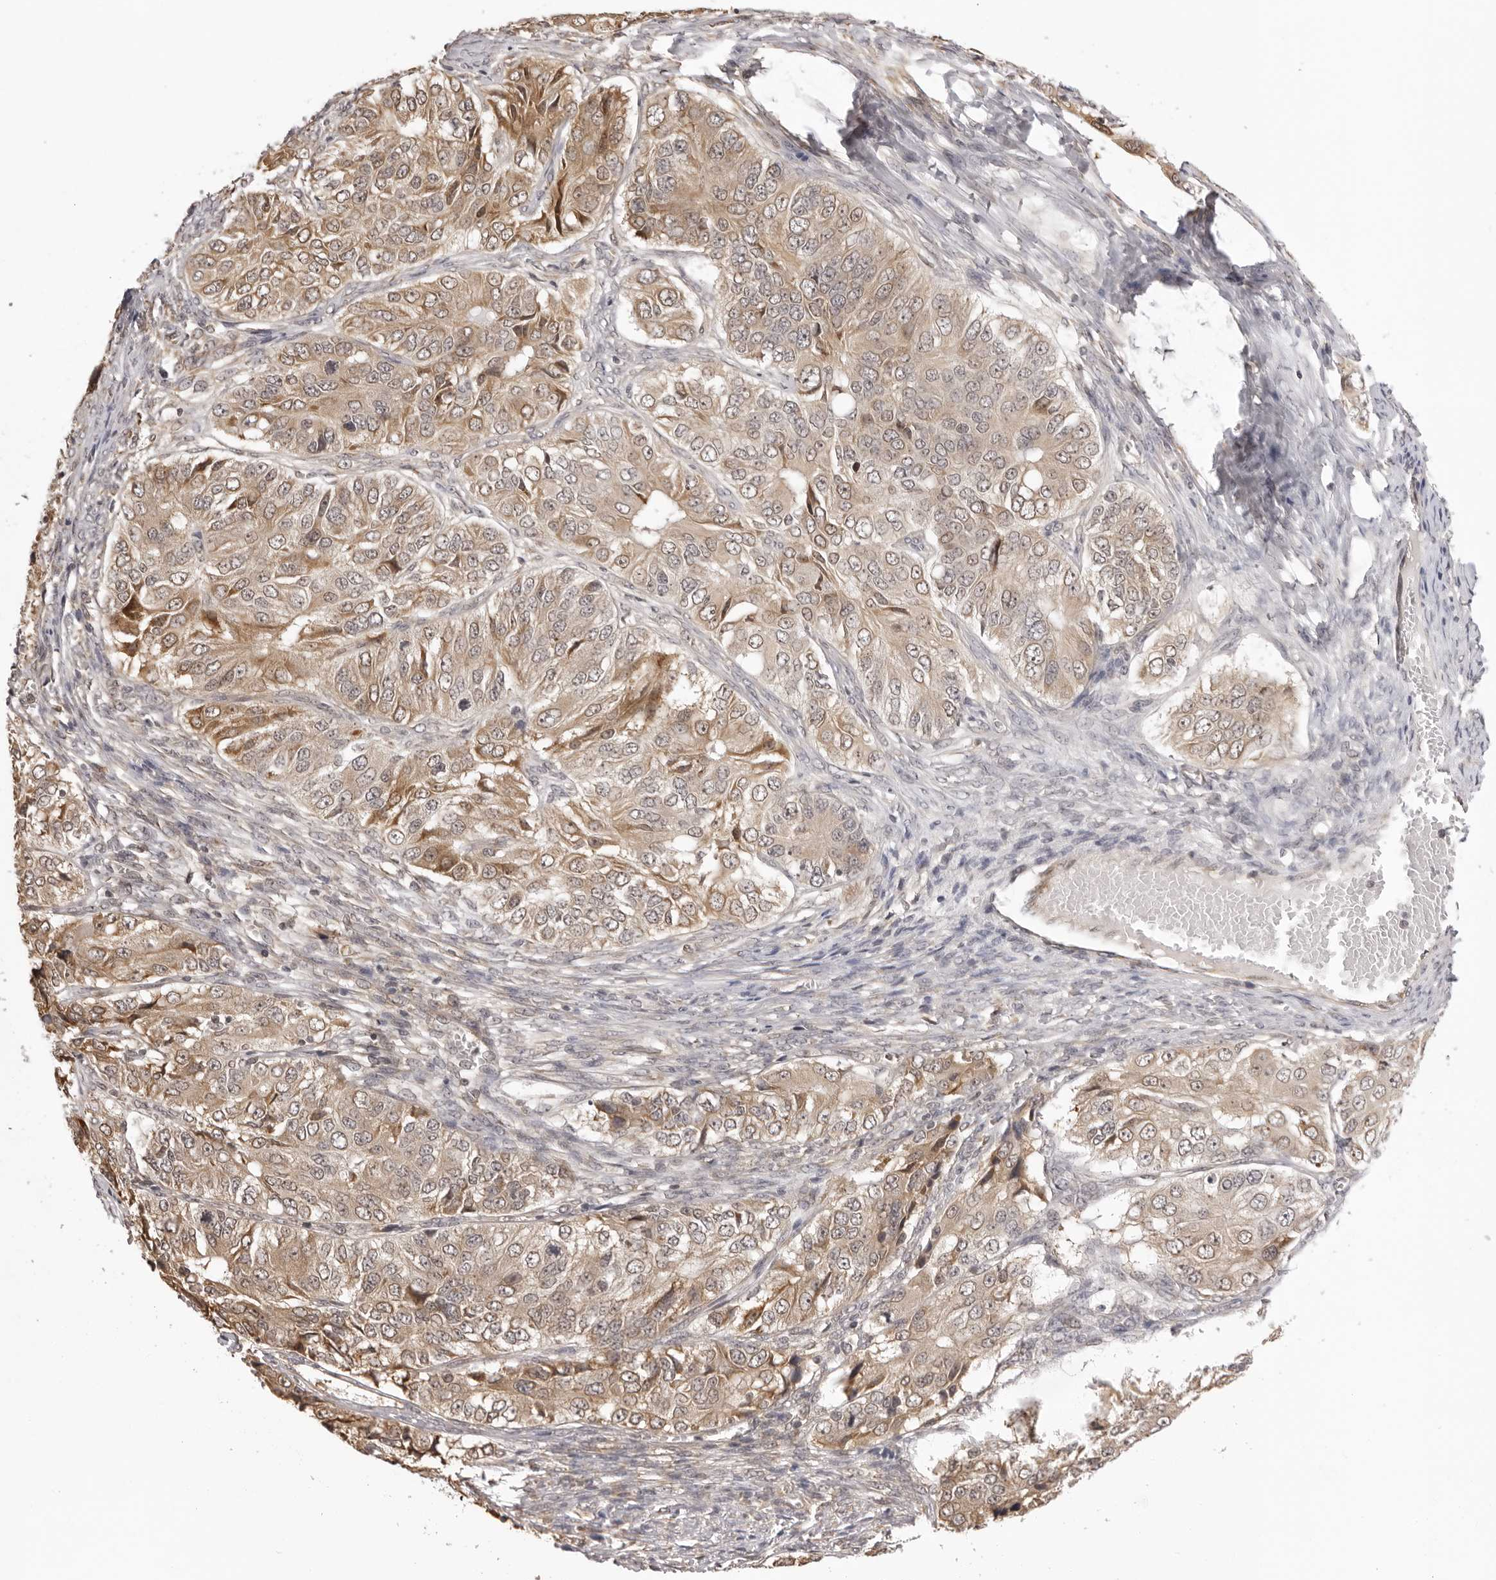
{"staining": {"intensity": "weak", "quantity": ">75%", "location": "cytoplasmic/membranous,nuclear"}, "tissue": "ovarian cancer", "cell_type": "Tumor cells", "image_type": "cancer", "snomed": [{"axis": "morphology", "description": "Carcinoma, endometroid"}, {"axis": "topography", "description": "Ovary"}], "caption": "Protein expression analysis of human ovarian endometroid carcinoma reveals weak cytoplasmic/membranous and nuclear staining in approximately >75% of tumor cells. (DAB (3,3'-diaminobenzidine) IHC, brown staining for protein, blue staining for nuclei).", "gene": "ZC3H11A", "patient": {"sex": "female", "age": 51}}